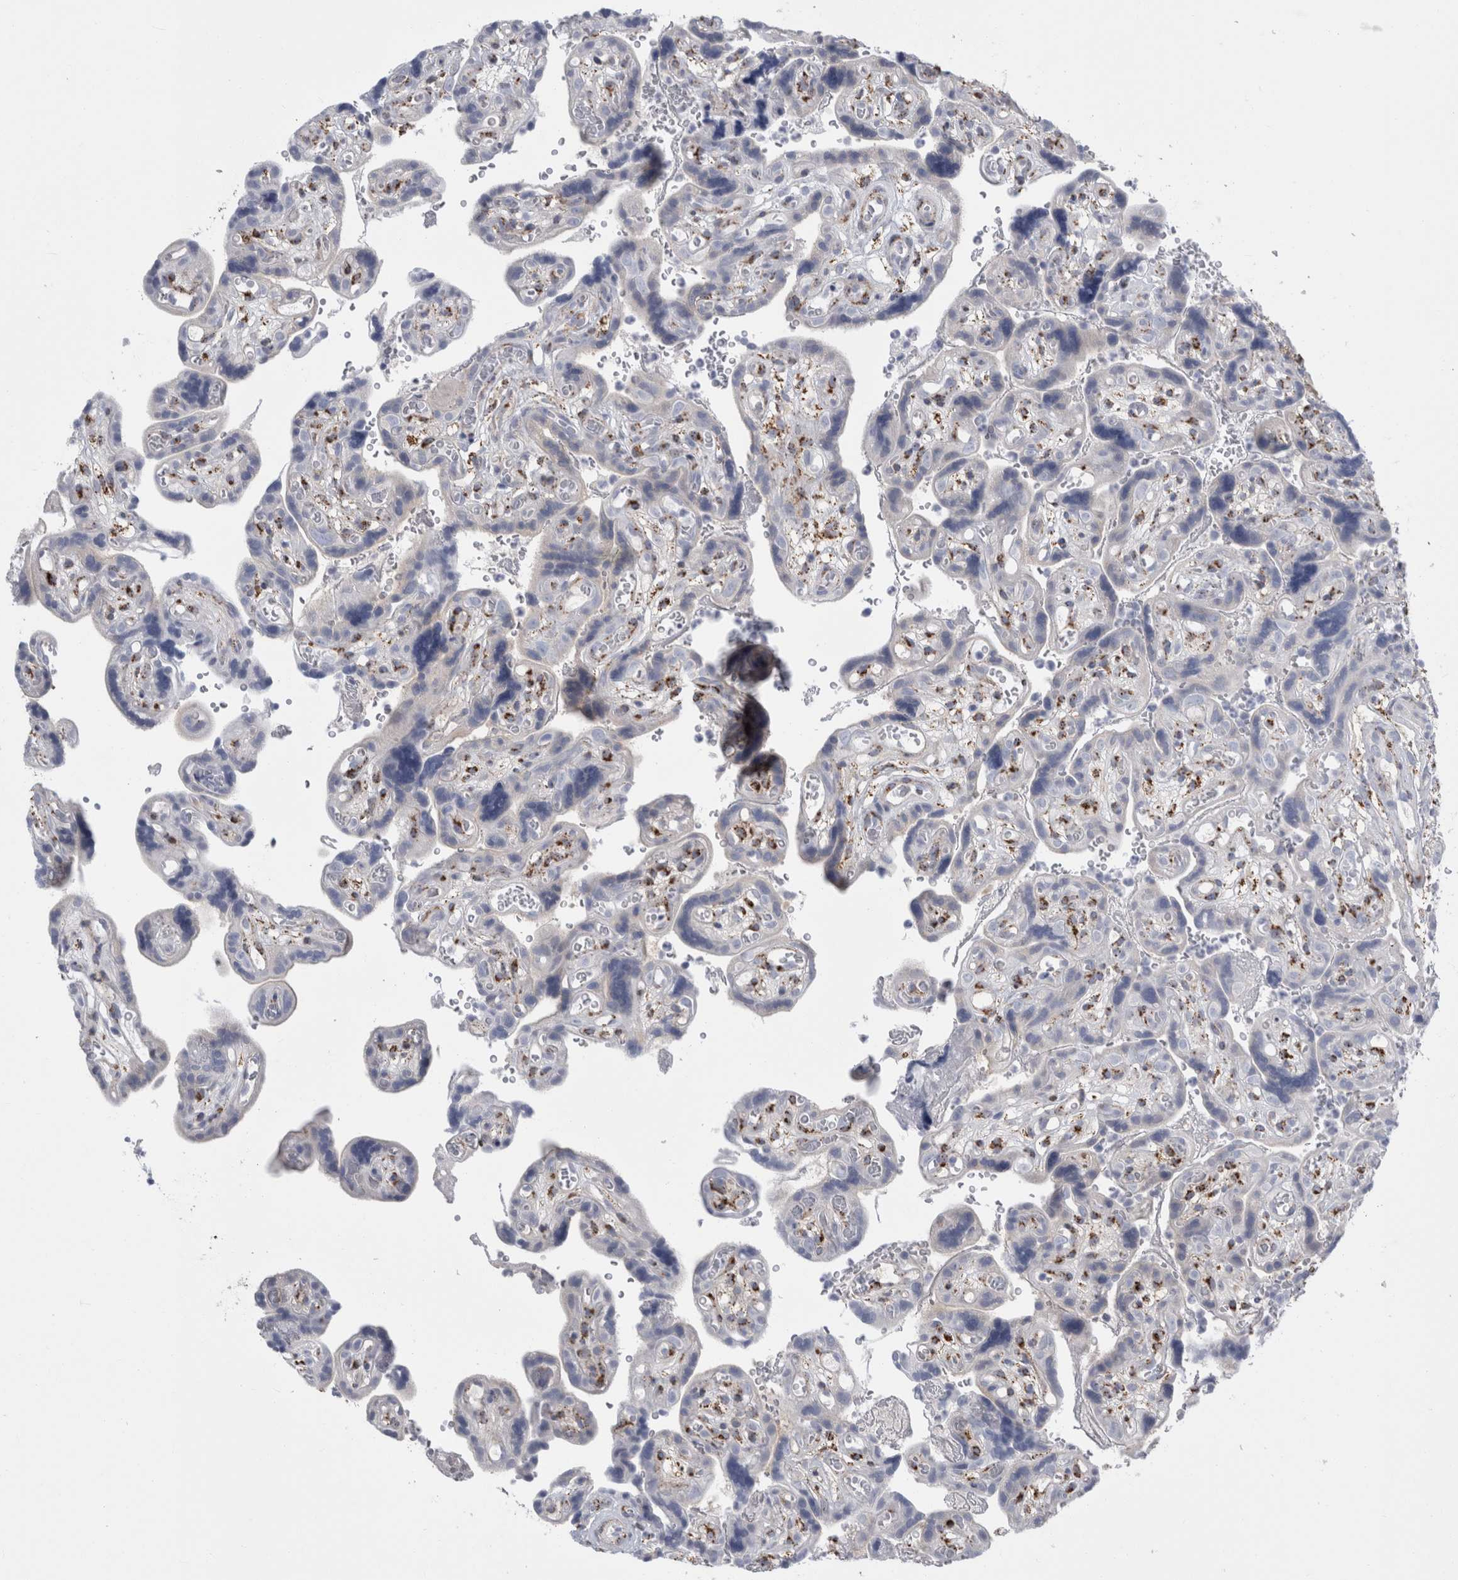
{"staining": {"intensity": "negative", "quantity": "none", "location": "none"}, "tissue": "placenta", "cell_type": "Decidual cells", "image_type": "normal", "snomed": [{"axis": "morphology", "description": "Normal tissue, NOS"}, {"axis": "topography", "description": "Placenta"}], "caption": "This is a image of immunohistochemistry (IHC) staining of normal placenta, which shows no staining in decidual cells. The staining was performed using DAB (3,3'-diaminobenzidine) to visualize the protein expression in brown, while the nuclei were stained in blue with hematoxylin (Magnification: 20x).", "gene": "GATM", "patient": {"sex": "female", "age": 30}}